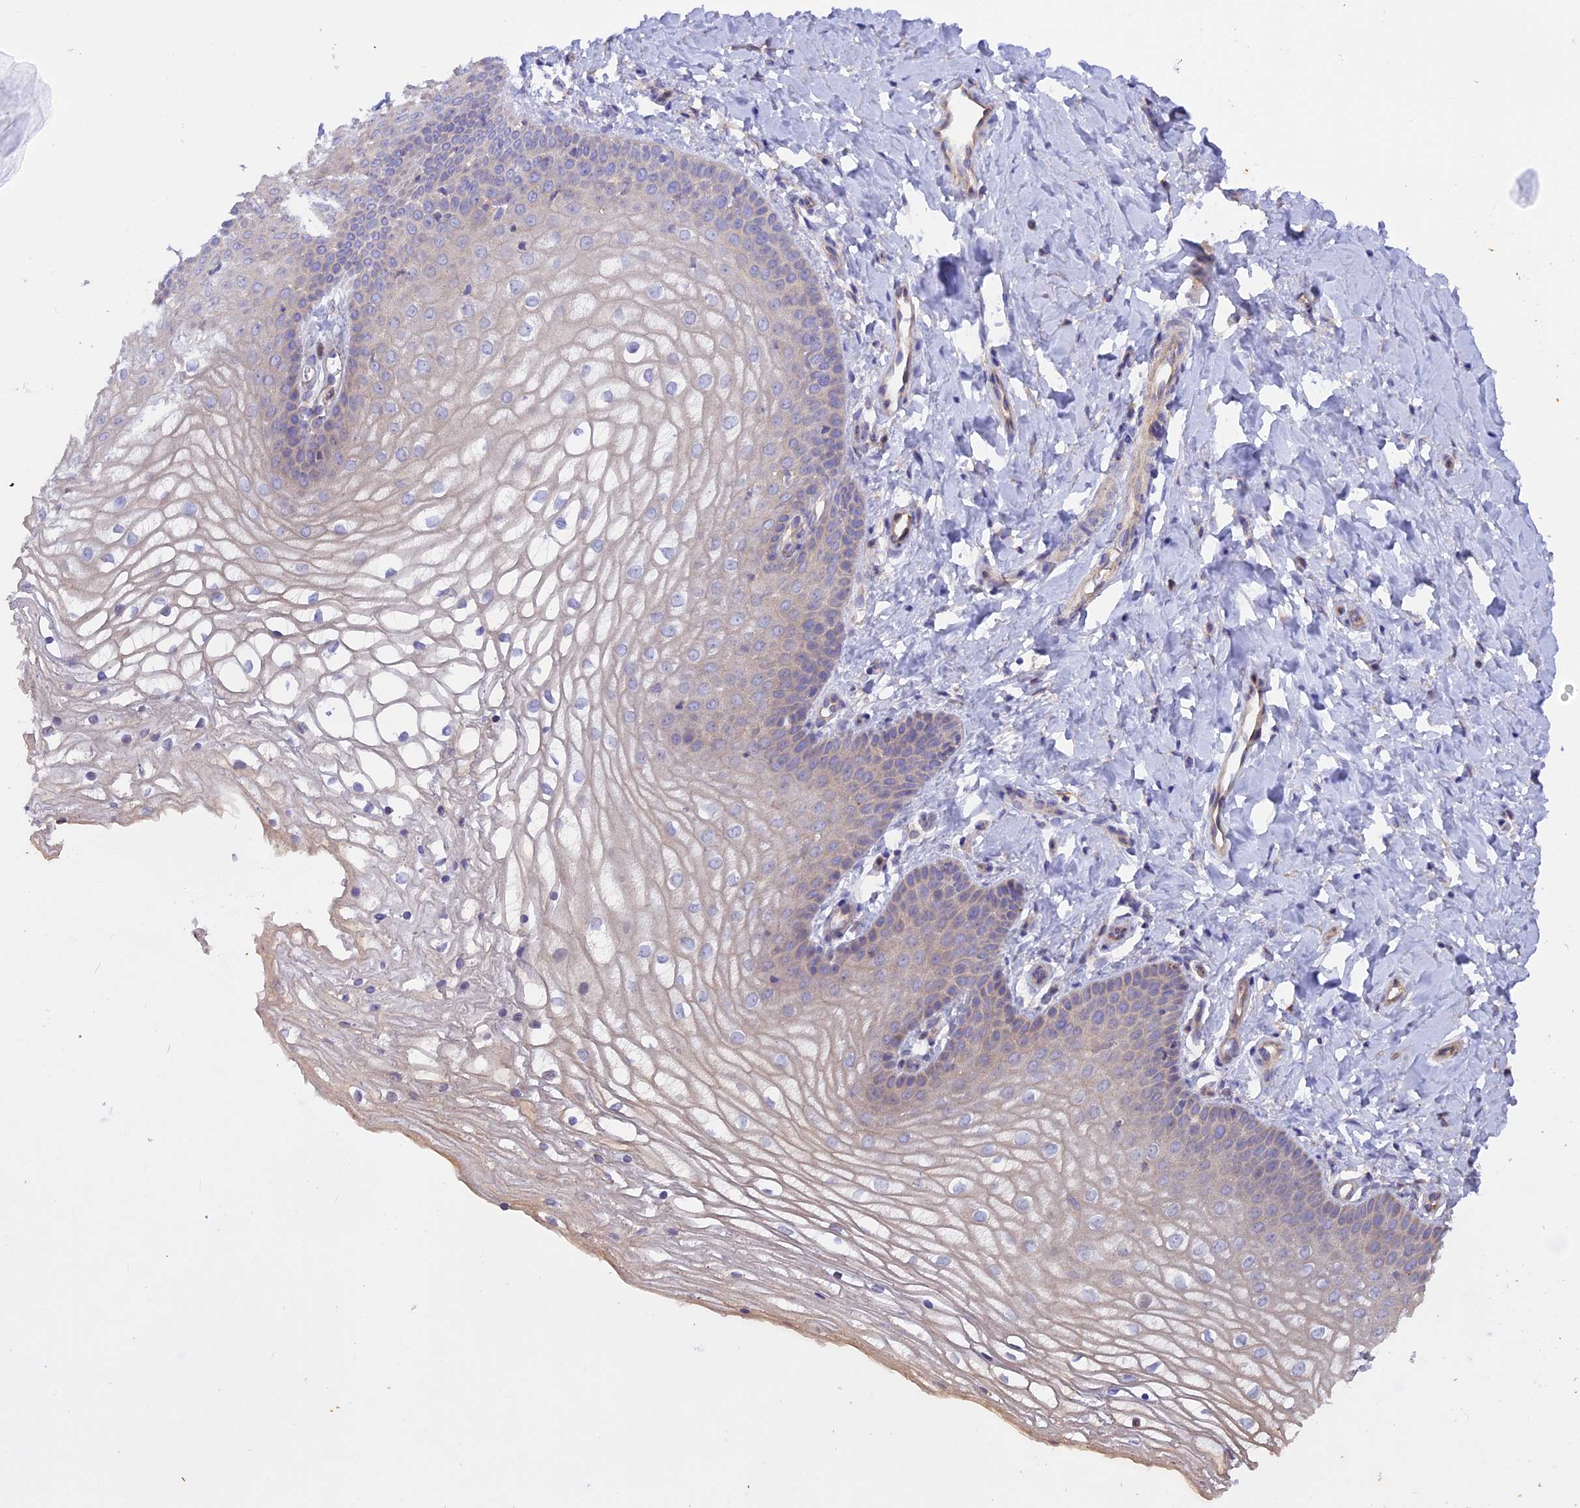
{"staining": {"intensity": "weak", "quantity": "<25%", "location": "cytoplasmic/membranous"}, "tissue": "vagina", "cell_type": "Squamous epithelial cells", "image_type": "normal", "snomed": [{"axis": "morphology", "description": "Normal tissue, NOS"}, {"axis": "topography", "description": "Vagina"}], "caption": "This is a micrograph of immunohistochemistry staining of benign vagina, which shows no staining in squamous epithelial cells.", "gene": "HYCC1", "patient": {"sex": "female", "age": 68}}